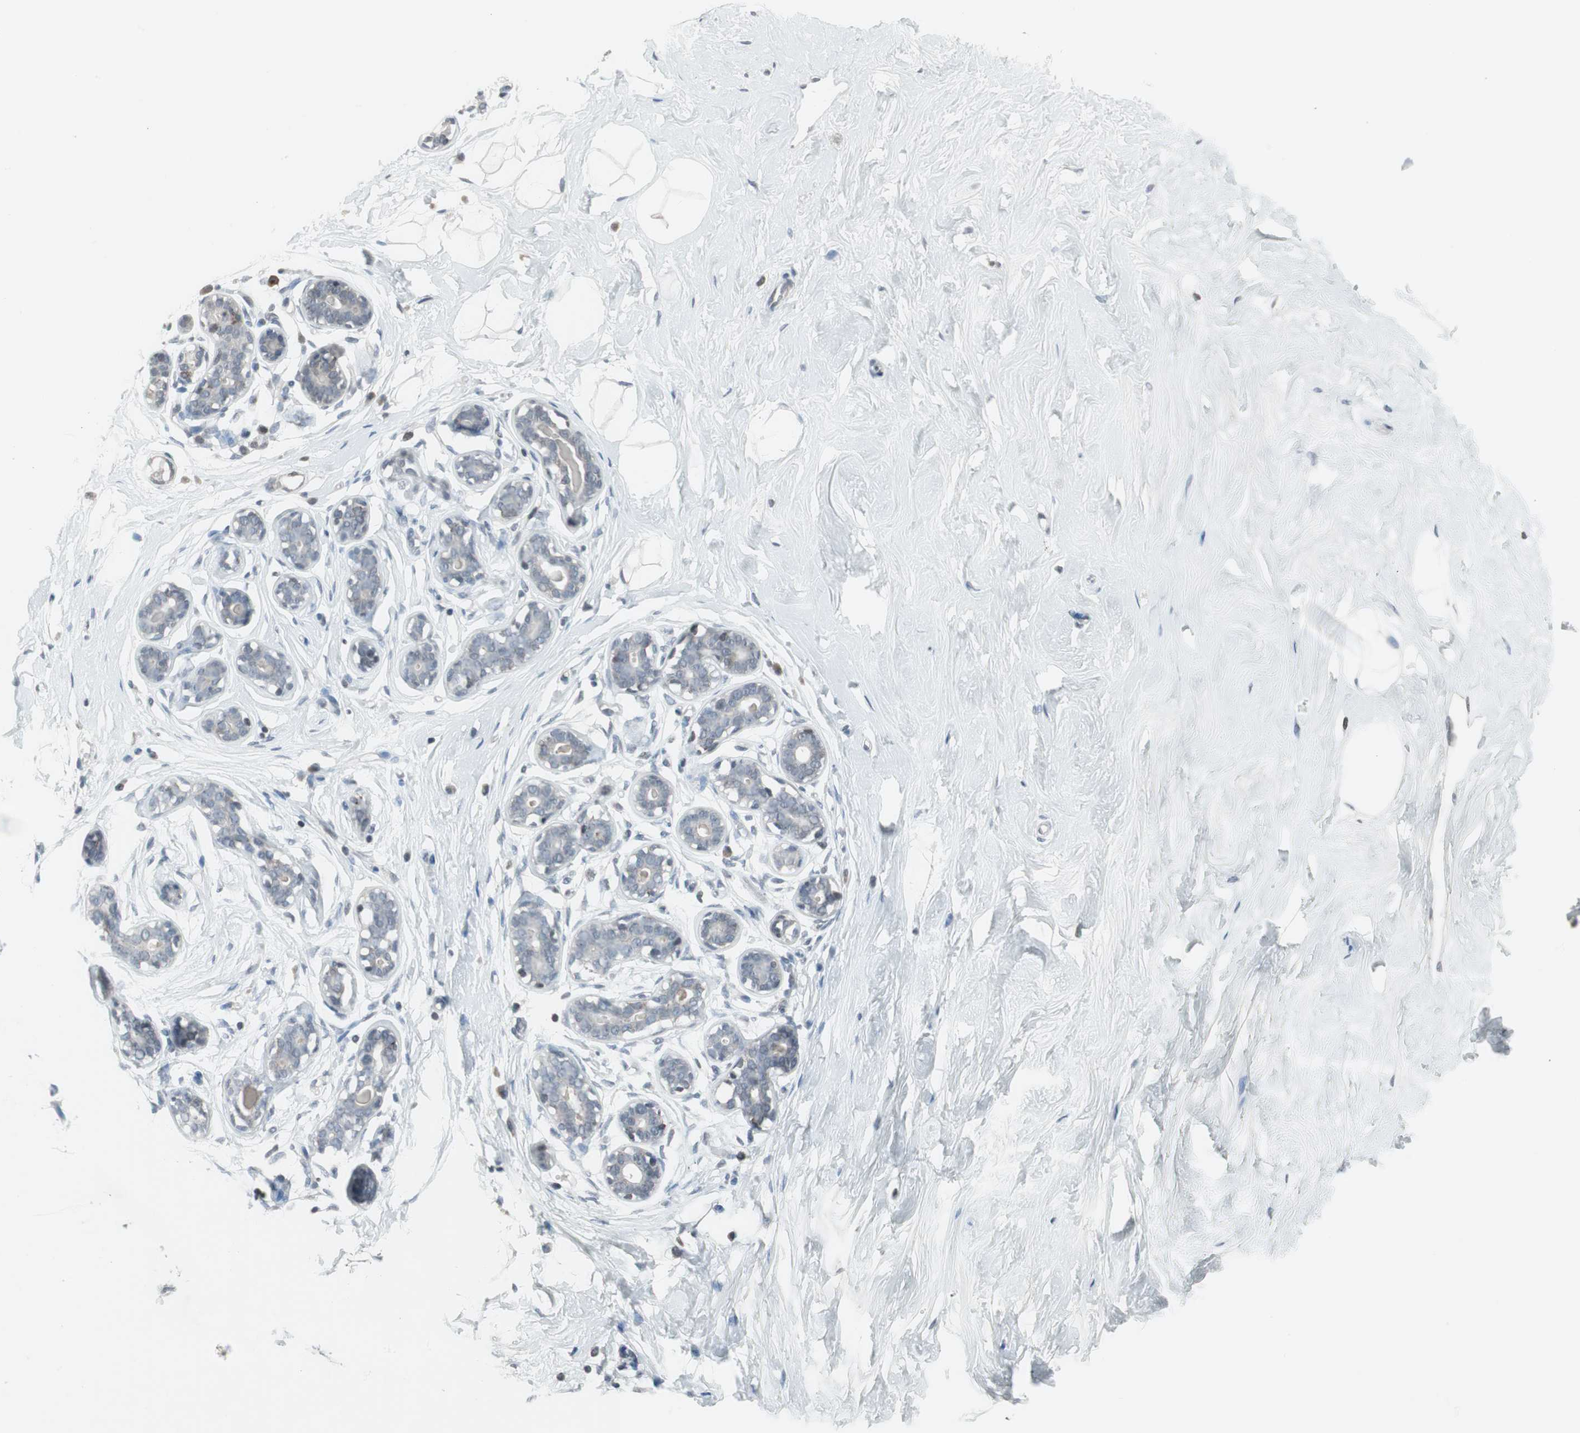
{"staining": {"intensity": "negative", "quantity": "none", "location": "none"}, "tissue": "breast", "cell_type": "Adipocytes", "image_type": "normal", "snomed": [{"axis": "morphology", "description": "Normal tissue, NOS"}, {"axis": "topography", "description": "Breast"}], "caption": "Adipocytes show no significant expression in benign breast. (Immunohistochemistry (ihc), brightfield microscopy, high magnification).", "gene": "ARG2", "patient": {"sex": "female", "age": 23}}